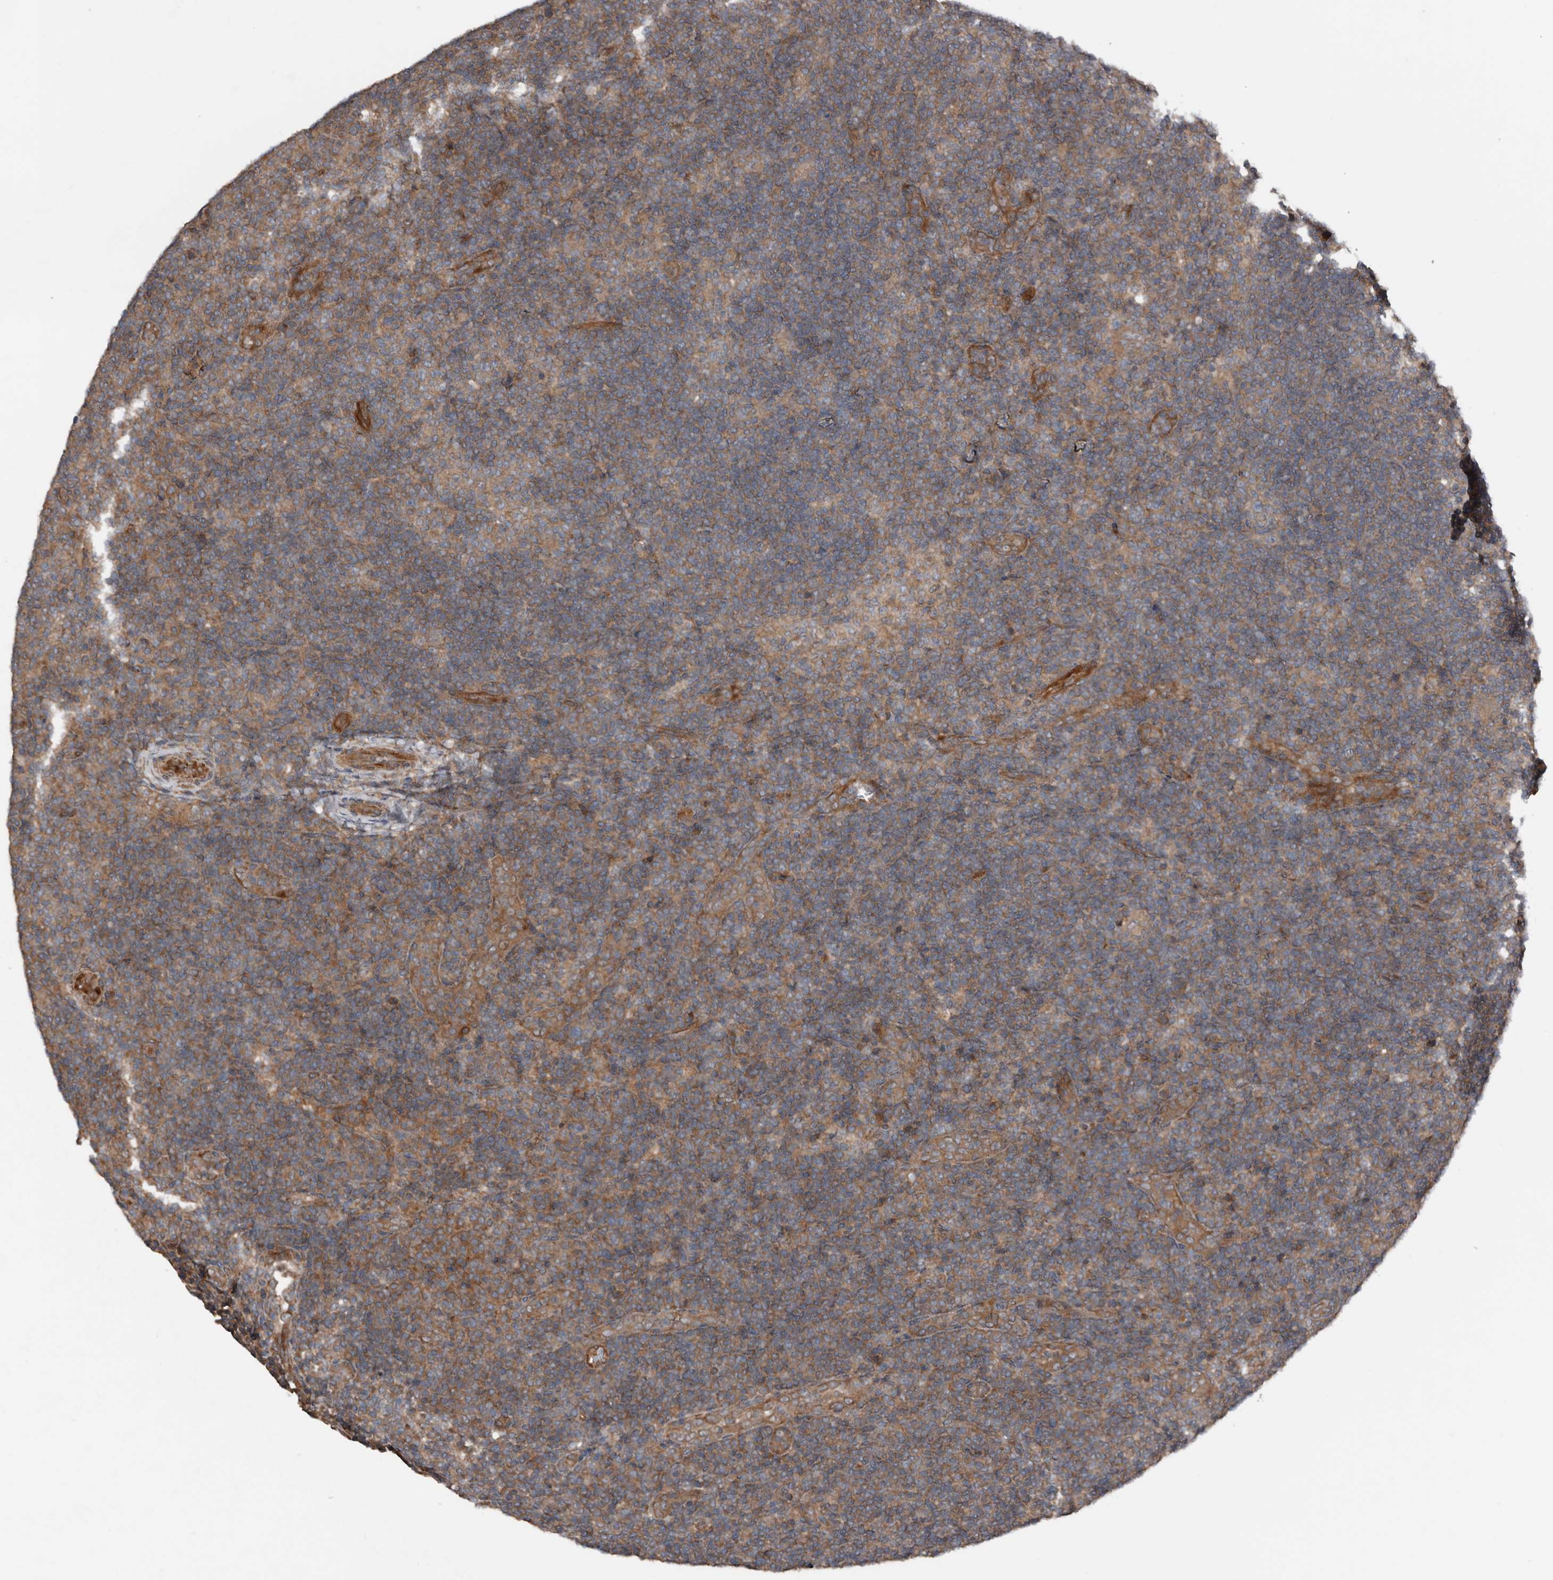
{"staining": {"intensity": "negative", "quantity": "none", "location": "none"}, "tissue": "lymphoma", "cell_type": "Tumor cells", "image_type": "cancer", "snomed": [{"axis": "morphology", "description": "Hodgkin's disease, NOS"}, {"axis": "topography", "description": "Lymph node"}], "caption": "The immunohistochemistry (IHC) image has no significant positivity in tumor cells of lymphoma tissue.", "gene": "DNAJB4", "patient": {"sex": "female", "age": 57}}